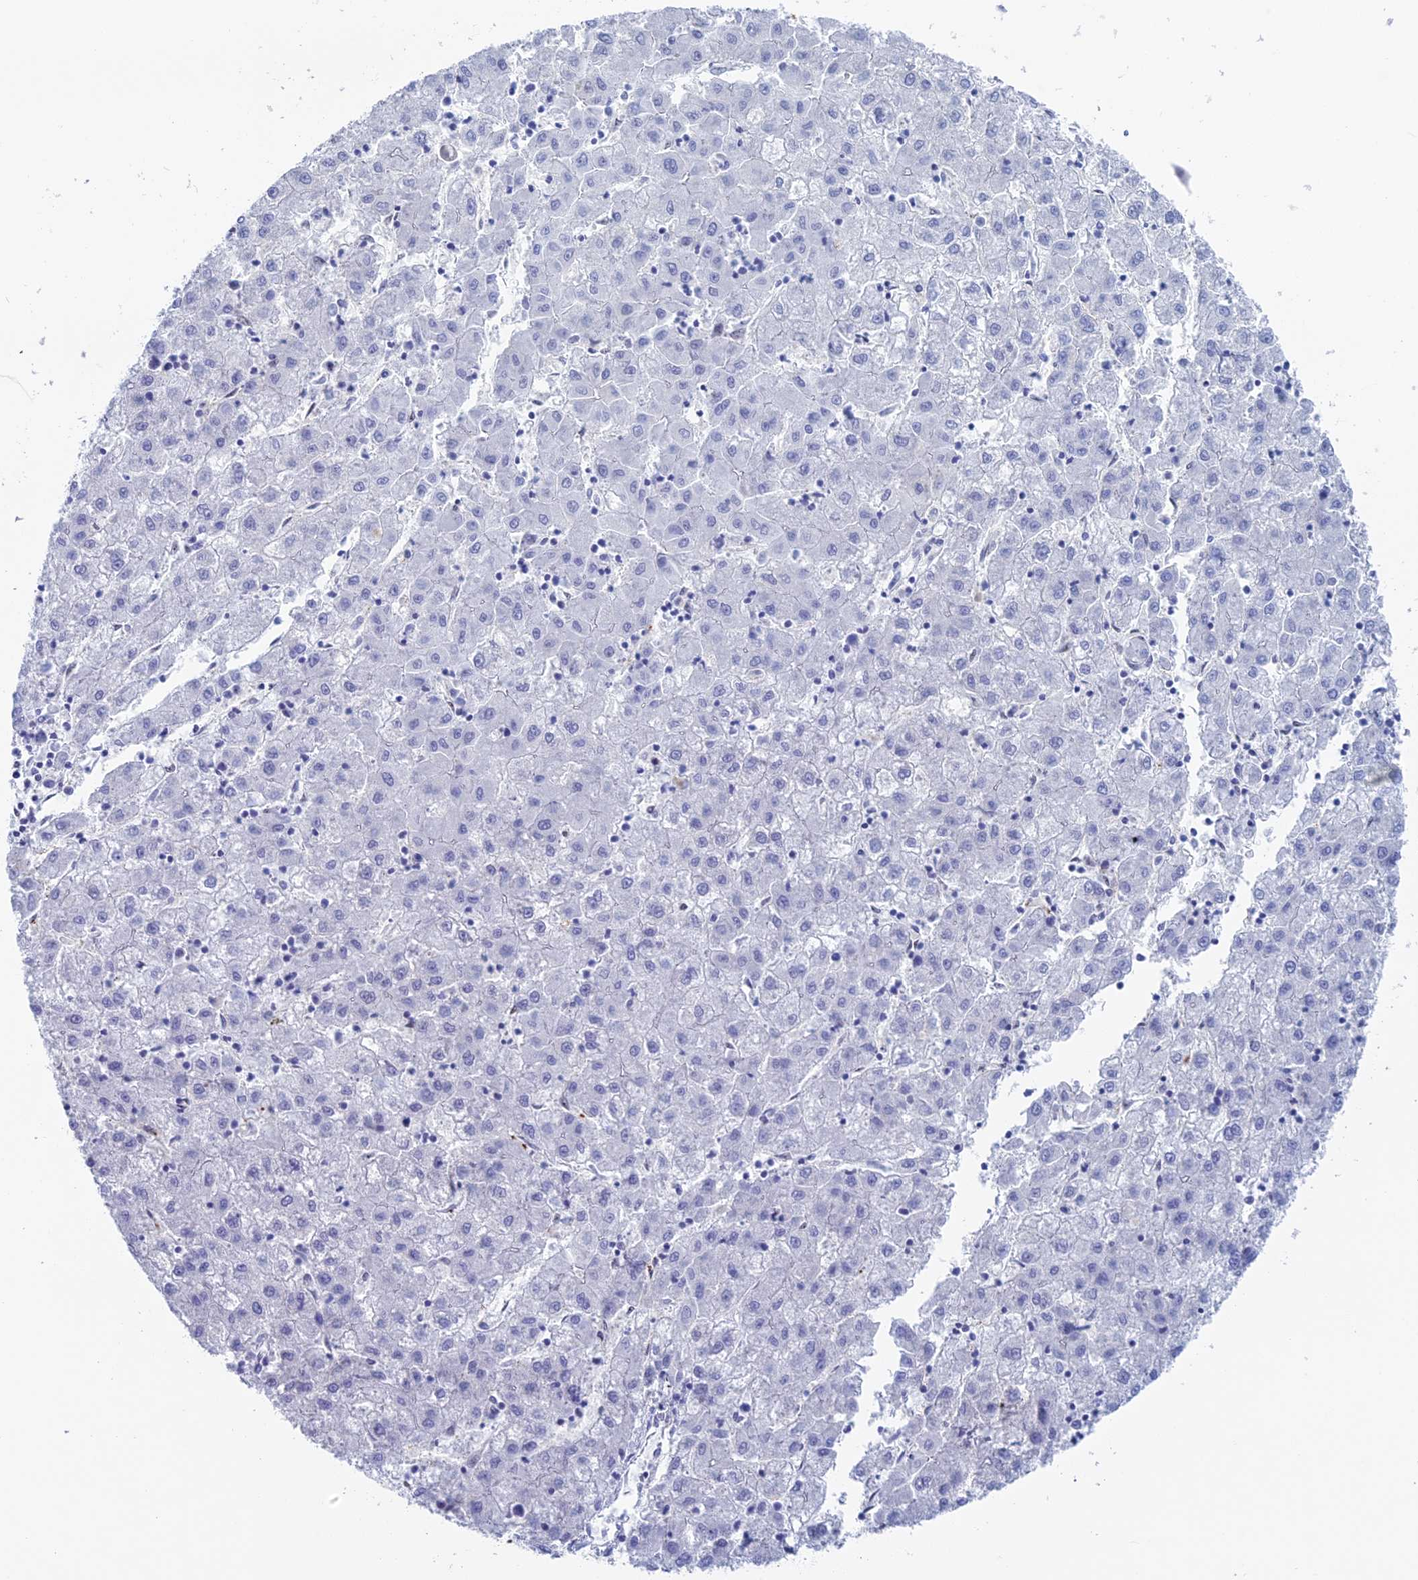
{"staining": {"intensity": "negative", "quantity": "none", "location": "none"}, "tissue": "liver cancer", "cell_type": "Tumor cells", "image_type": "cancer", "snomed": [{"axis": "morphology", "description": "Carcinoma, Hepatocellular, NOS"}, {"axis": "topography", "description": "Liver"}], "caption": "The IHC micrograph has no significant positivity in tumor cells of liver cancer tissue.", "gene": "NOL4L", "patient": {"sex": "male", "age": 72}}